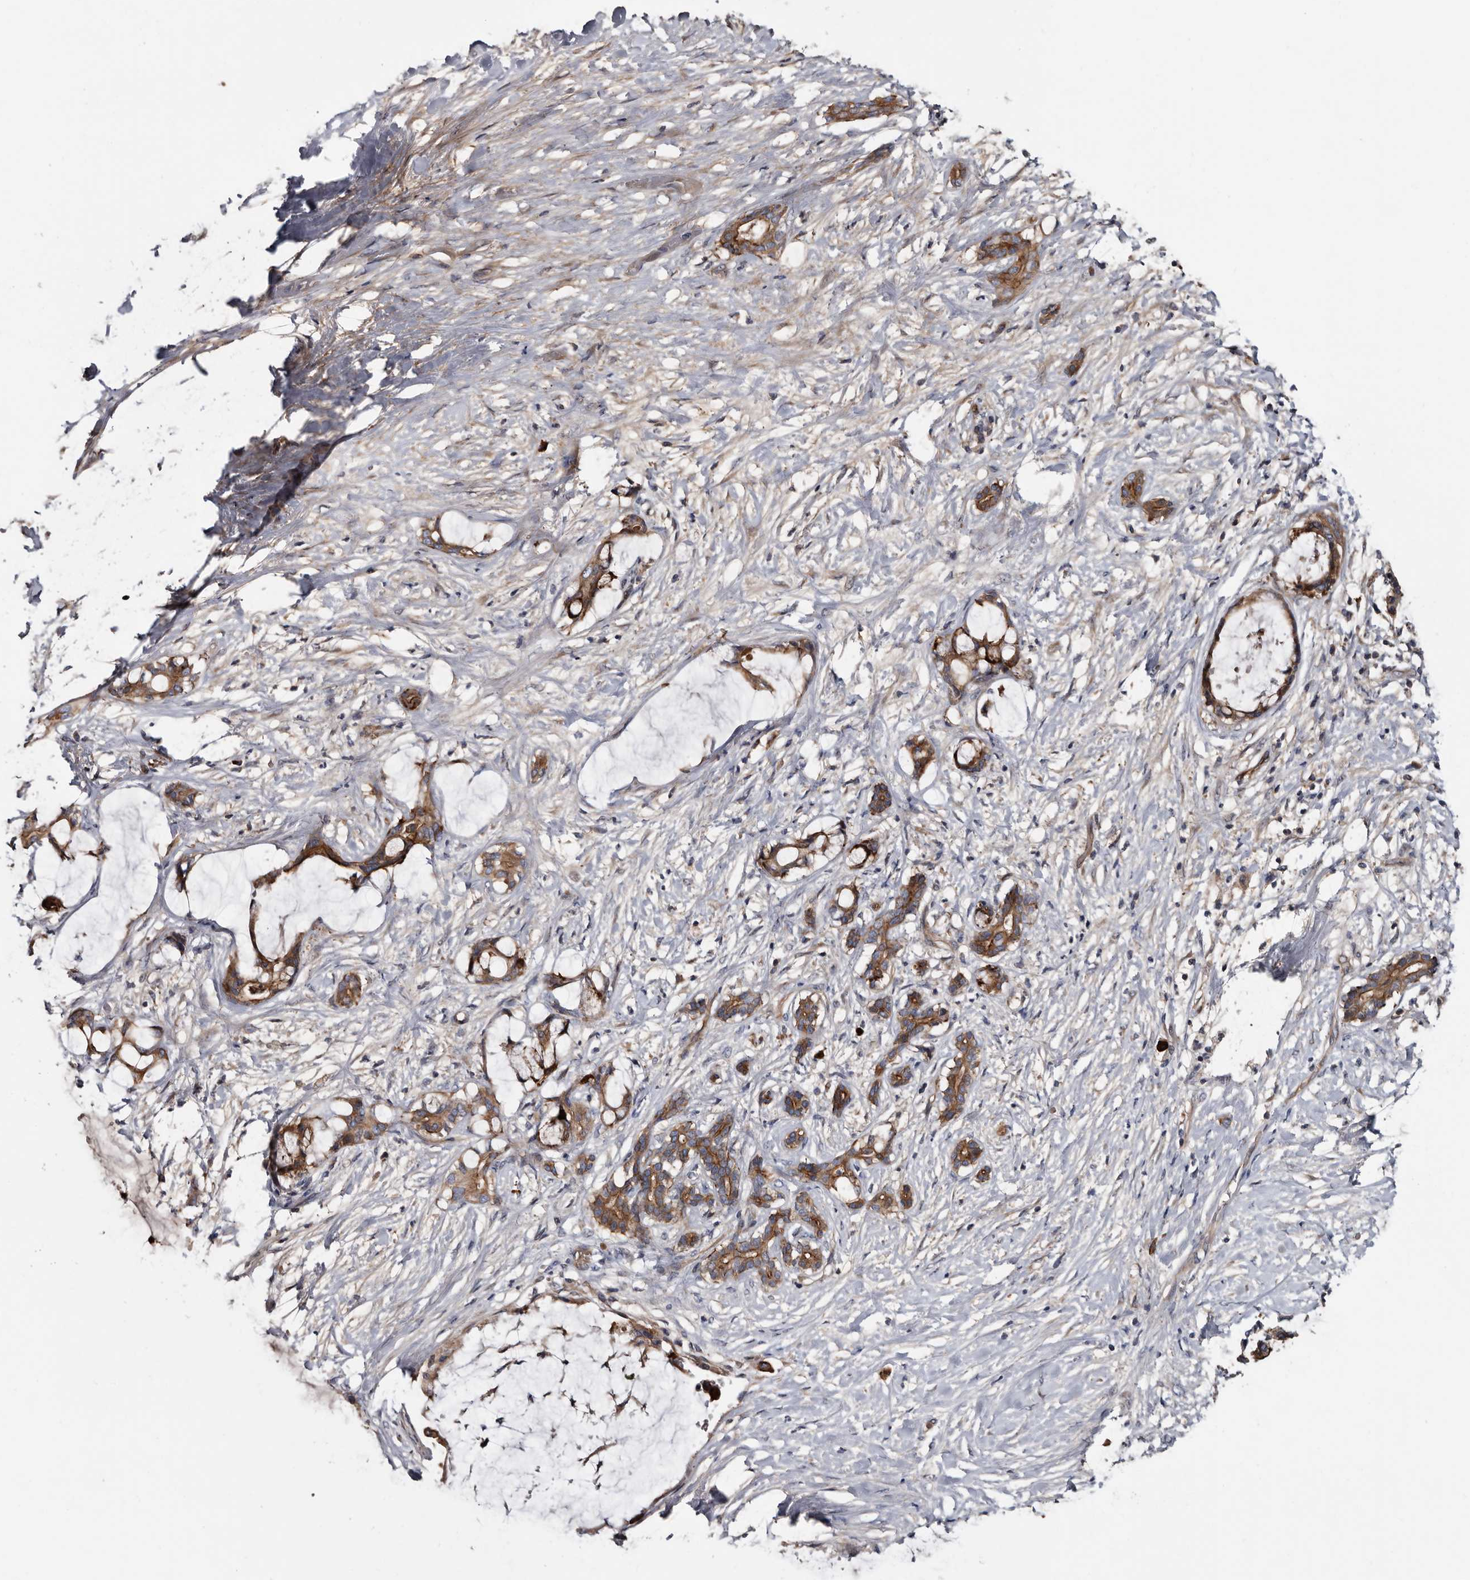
{"staining": {"intensity": "strong", "quantity": ">75%", "location": "cytoplasmic/membranous"}, "tissue": "pancreatic cancer", "cell_type": "Tumor cells", "image_type": "cancer", "snomed": [{"axis": "morphology", "description": "Adenocarcinoma, NOS"}, {"axis": "topography", "description": "Pancreas"}], "caption": "There is high levels of strong cytoplasmic/membranous positivity in tumor cells of pancreatic adenocarcinoma, as demonstrated by immunohistochemical staining (brown color).", "gene": "TSPAN17", "patient": {"sex": "male", "age": 41}}